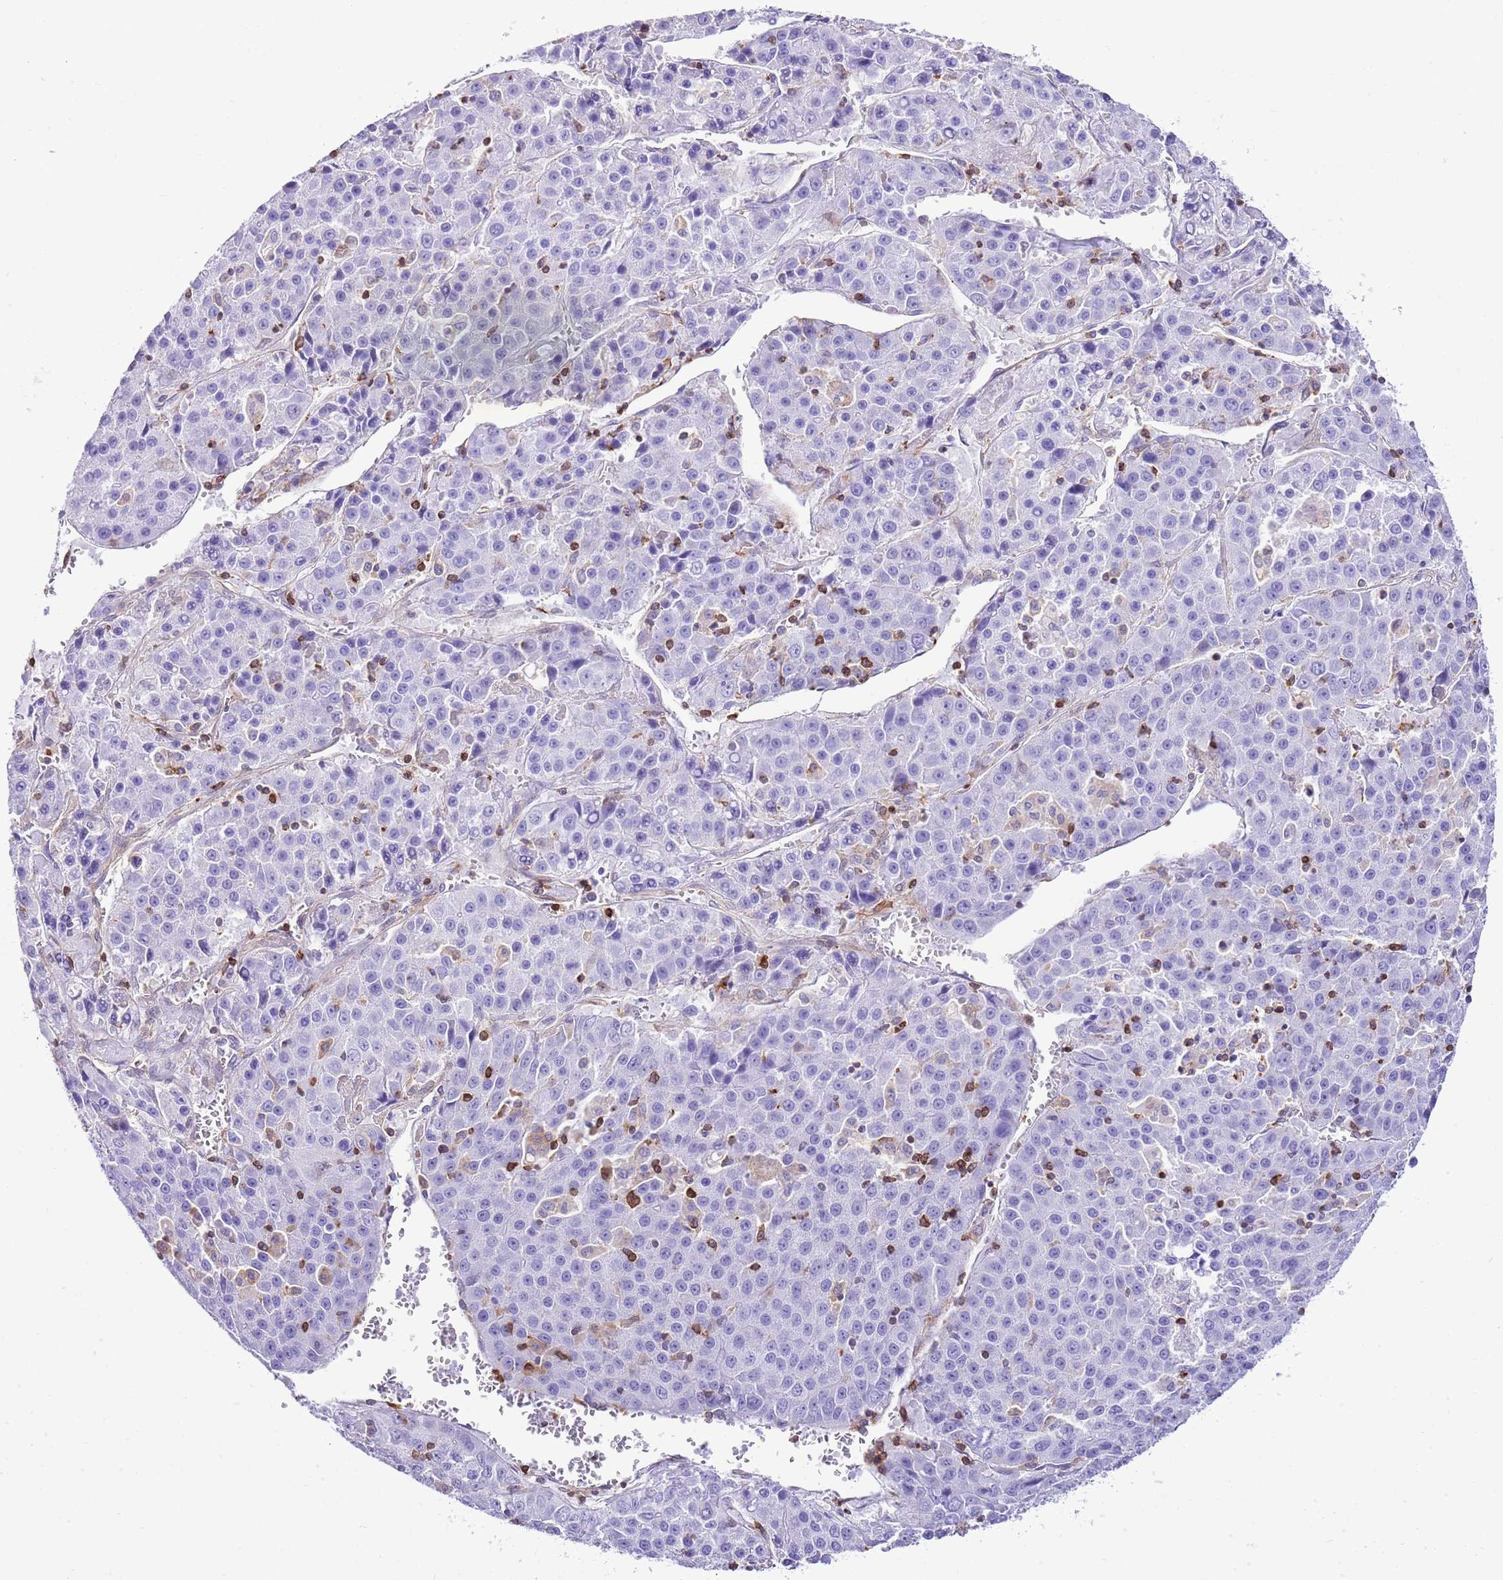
{"staining": {"intensity": "negative", "quantity": "none", "location": "none"}, "tissue": "liver cancer", "cell_type": "Tumor cells", "image_type": "cancer", "snomed": [{"axis": "morphology", "description": "Carcinoma, Hepatocellular, NOS"}, {"axis": "topography", "description": "Liver"}], "caption": "Immunohistochemical staining of liver cancer shows no significant positivity in tumor cells. The staining is performed using DAB brown chromogen with nuclei counter-stained in using hematoxylin.", "gene": "CNN2", "patient": {"sex": "female", "age": 53}}